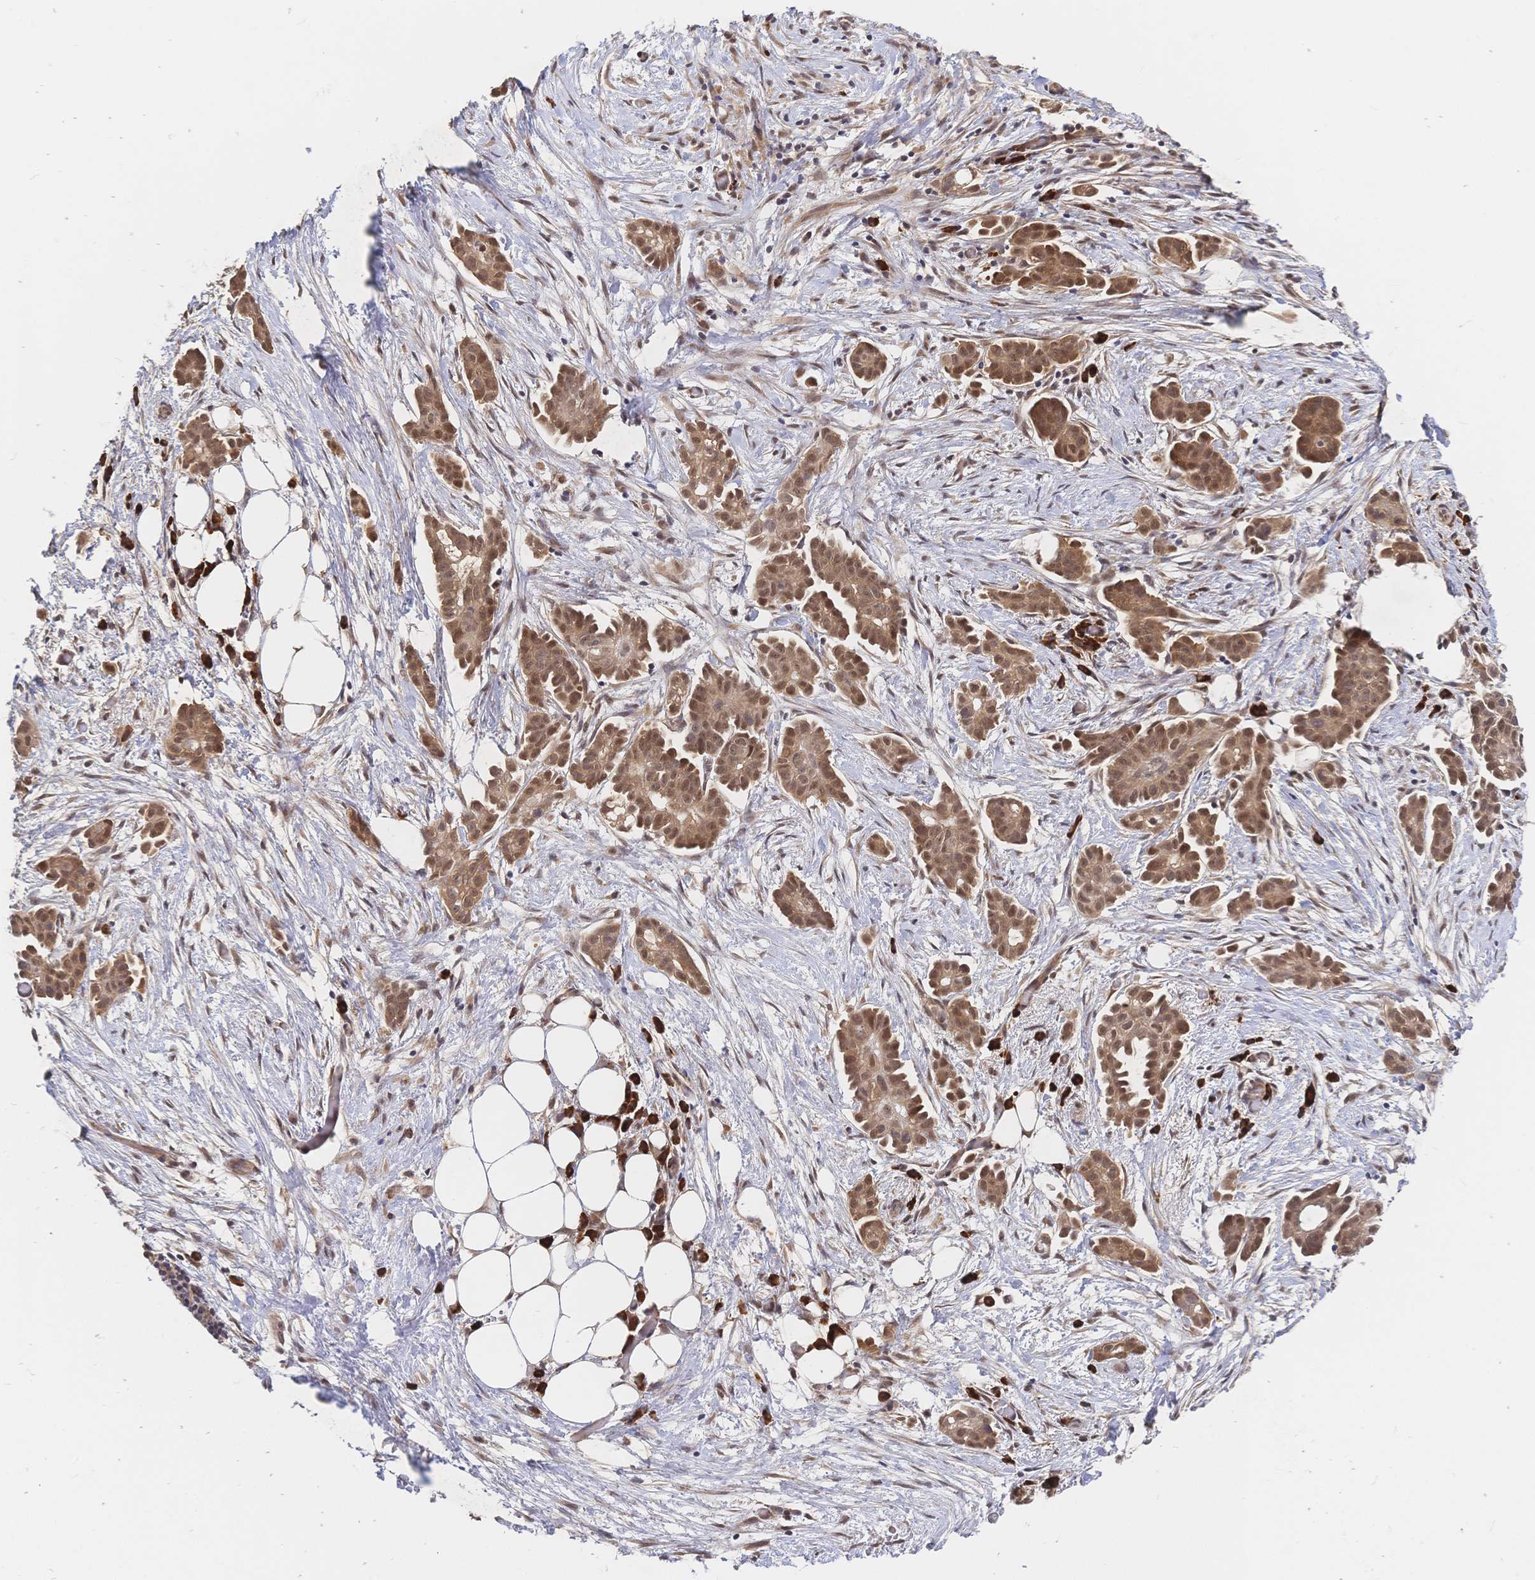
{"staining": {"intensity": "moderate", "quantity": ">75%", "location": "cytoplasmic/membranous,nuclear"}, "tissue": "ovarian cancer", "cell_type": "Tumor cells", "image_type": "cancer", "snomed": [{"axis": "morphology", "description": "Cystadenocarcinoma, serous, NOS"}, {"axis": "topography", "description": "Ovary"}], "caption": "Ovarian cancer was stained to show a protein in brown. There is medium levels of moderate cytoplasmic/membranous and nuclear staining in approximately >75% of tumor cells.", "gene": "LMO4", "patient": {"sex": "female", "age": 50}}